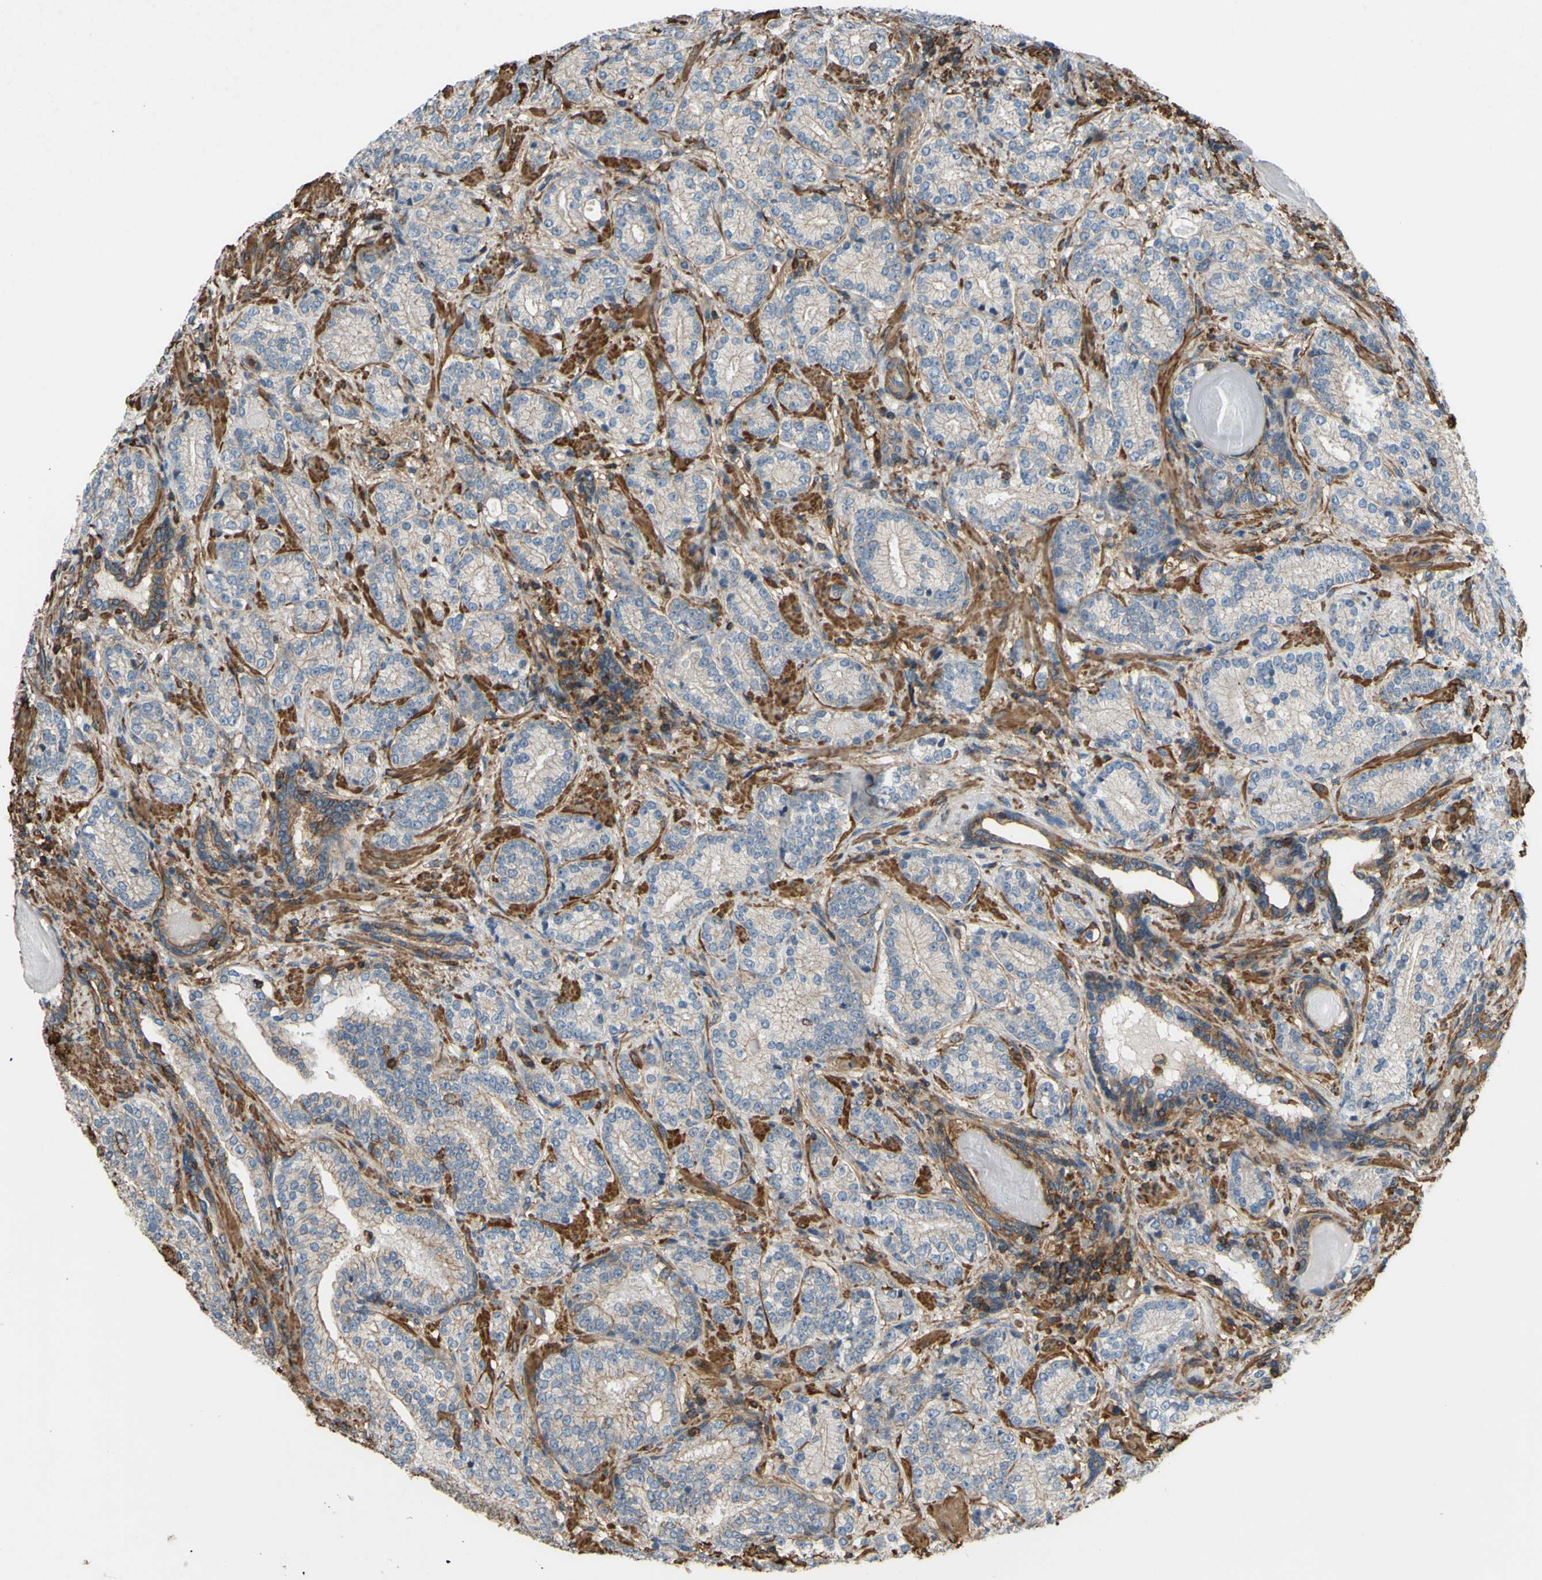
{"staining": {"intensity": "weak", "quantity": "<25%", "location": "cytoplasmic/membranous,nuclear"}, "tissue": "prostate cancer", "cell_type": "Tumor cells", "image_type": "cancer", "snomed": [{"axis": "morphology", "description": "Adenocarcinoma, High grade"}, {"axis": "topography", "description": "Prostate"}], "caption": "An immunohistochemistry photomicrograph of prostate cancer is shown. There is no staining in tumor cells of prostate cancer.", "gene": "ADD3", "patient": {"sex": "male", "age": 61}}